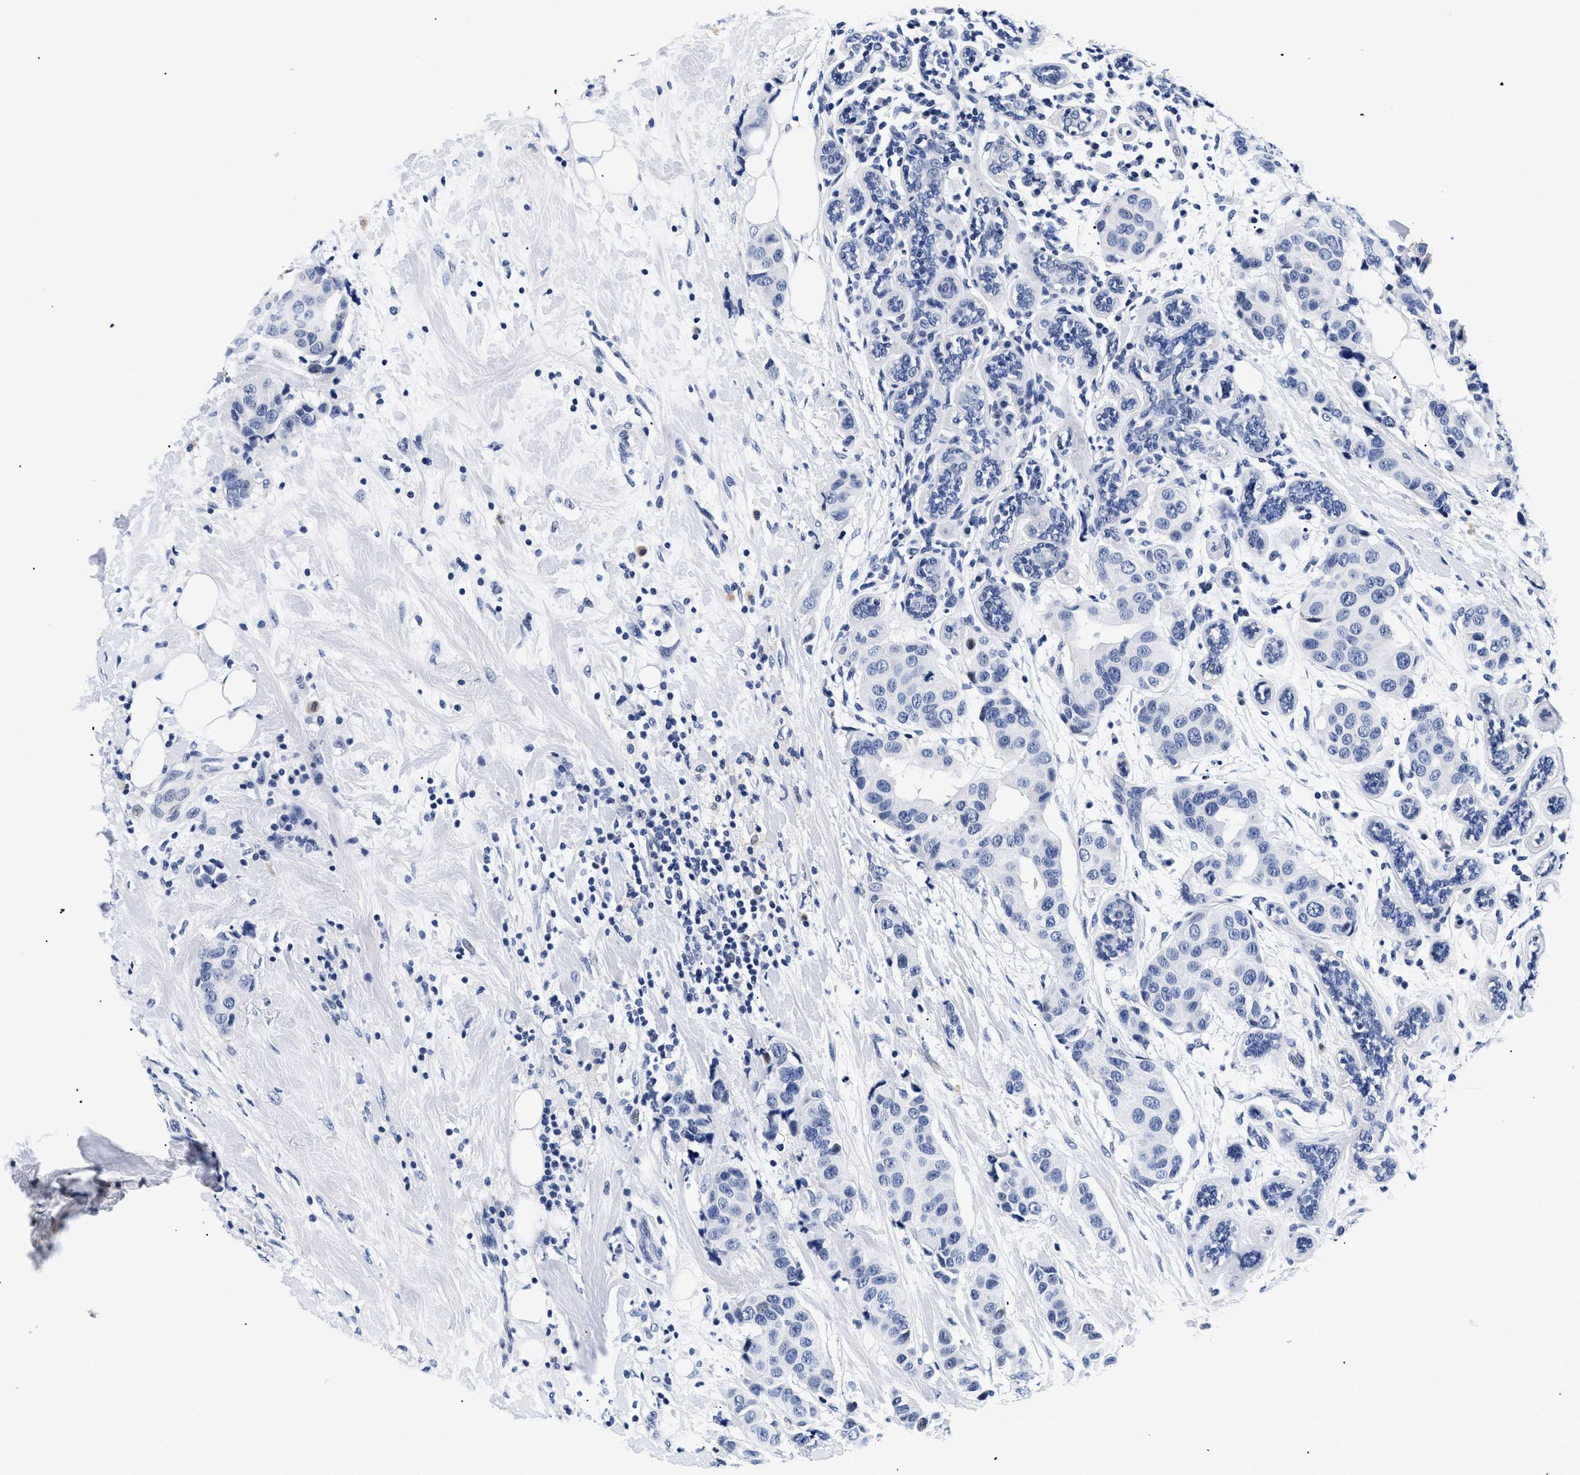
{"staining": {"intensity": "negative", "quantity": "none", "location": "none"}, "tissue": "breast cancer", "cell_type": "Tumor cells", "image_type": "cancer", "snomed": [{"axis": "morphology", "description": "Normal tissue, NOS"}, {"axis": "morphology", "description": "Duct carcinoma"}, {"axis": "topography", "description": "Breast"}], "caption": "The image reveals no significant expression in tumor cells of breast cancer.", "gene": "SHD", "patient": {"sex": "female", "age": 39}}